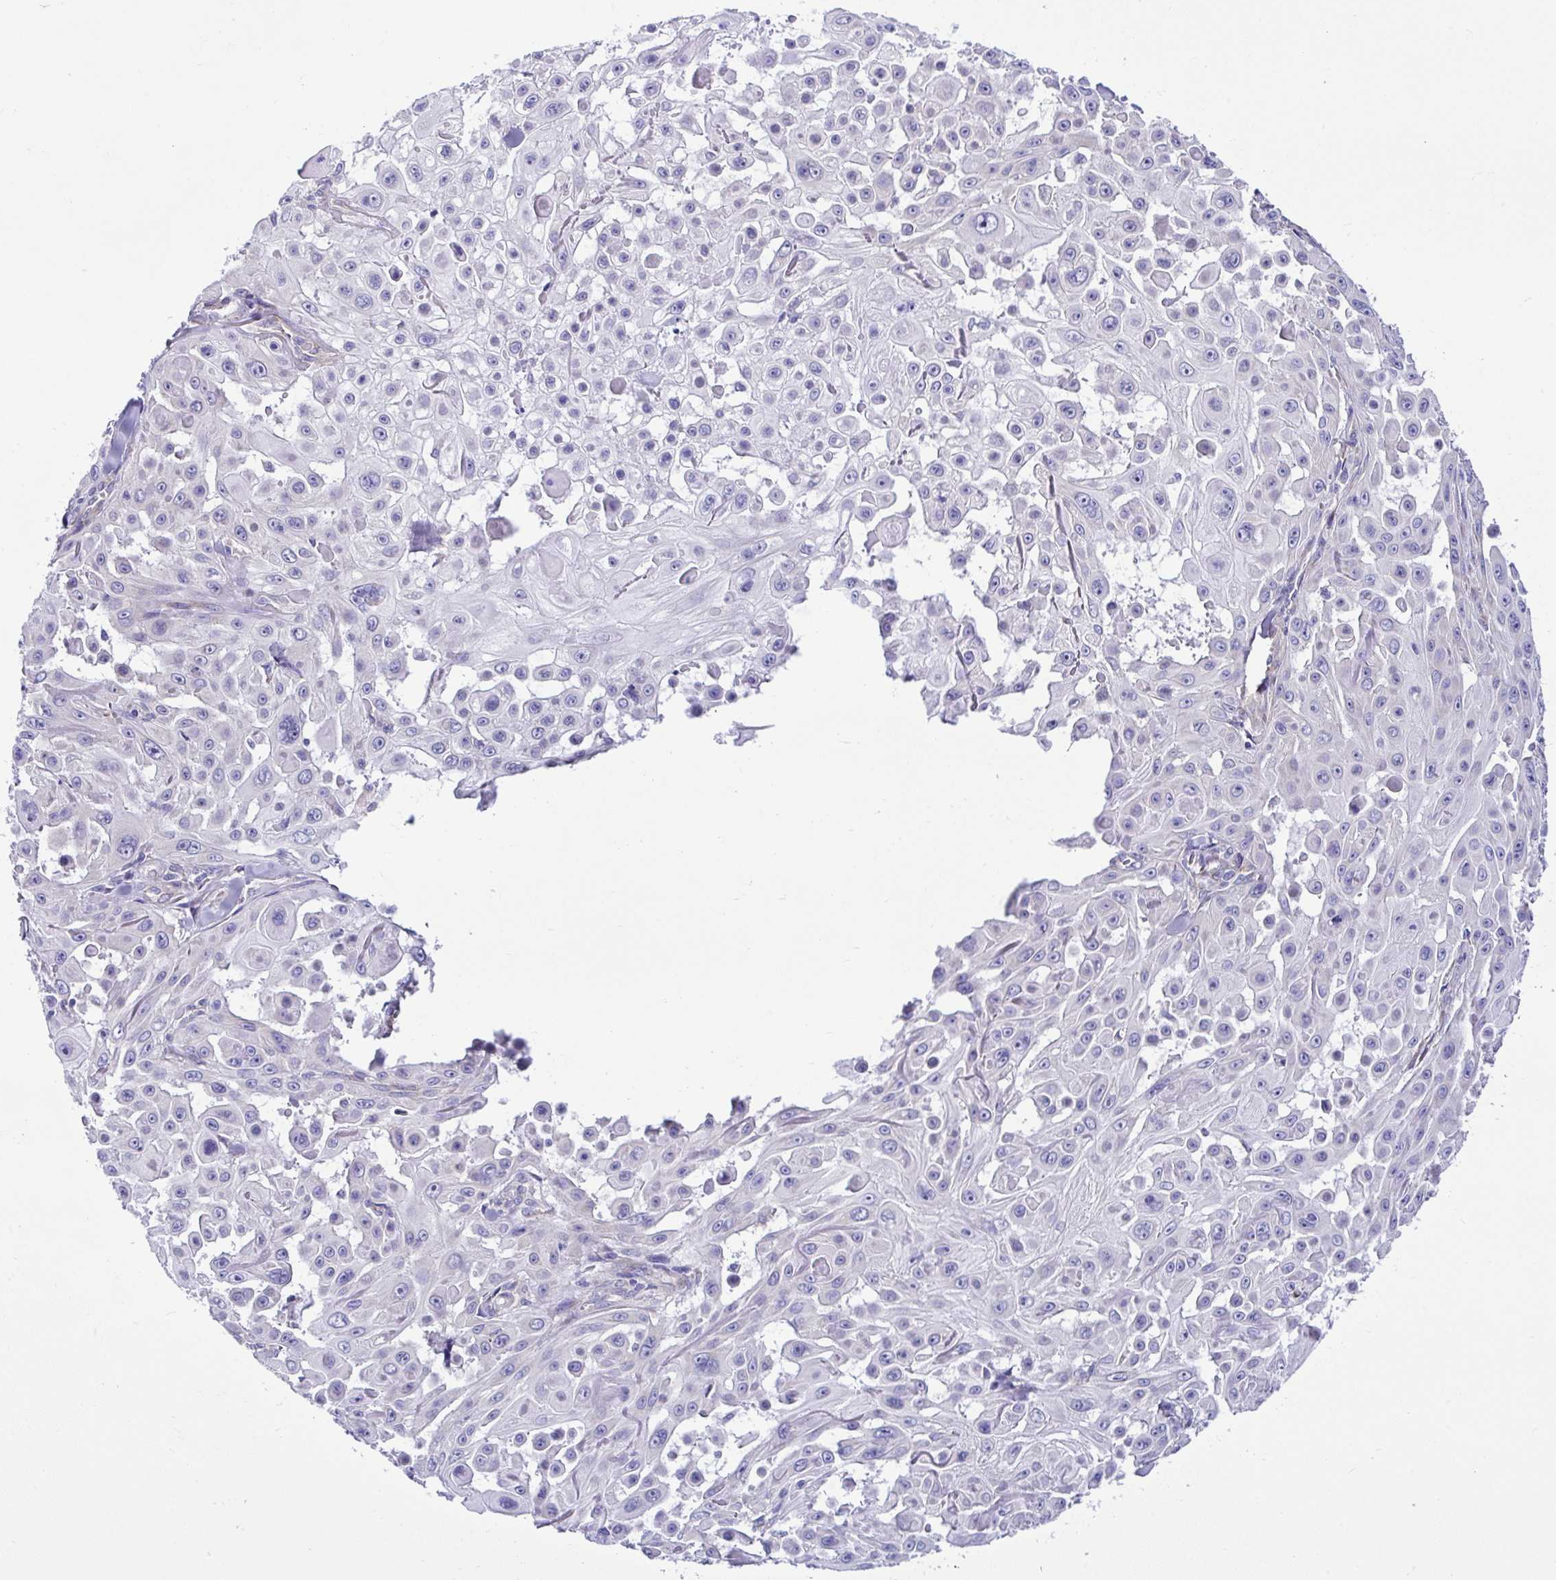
{"staining": {"intensity": "negative", "quantity": "none", "location": "none"}, "tissue": "skin cancer", "cell_type": "Tumor cells", "image_type": "cancer", "snomed": [{"axis": "morphology", "description": "Squamous cell carcinoma, NOS"}, {"axis": "topography", "description": "Skin"}], "caption": "This is a micrograph of immunohistochemistry (IHC) staining of skin cancer, which shows no positivity in tumor cells.", "gene": "RPL7", "patient": {"sex": "male", "age": 91}}